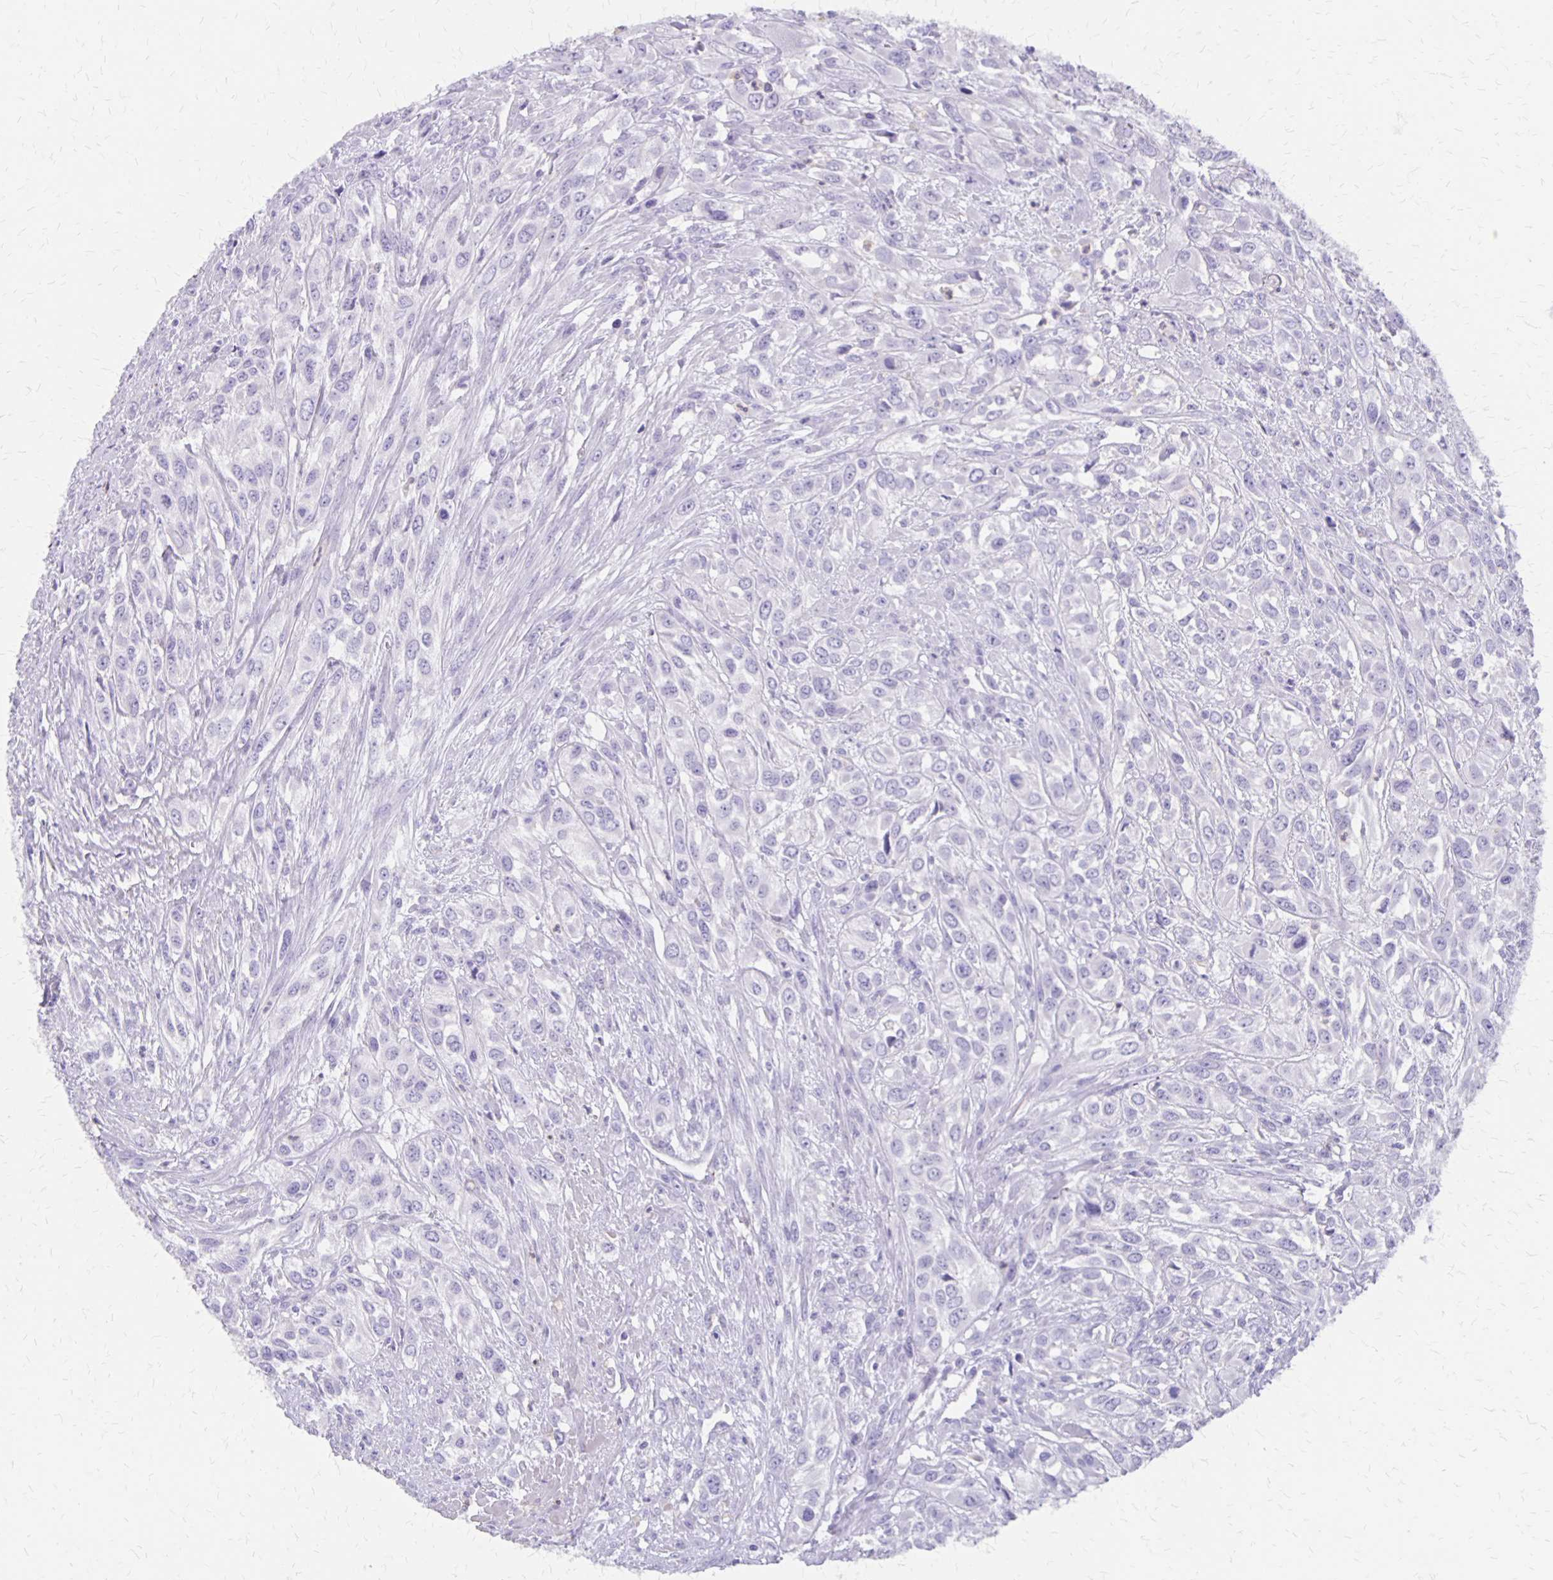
{"staining": {"intensity": "negative", "quantity": "none", "location": "none"}, "tissue": "urothelial cancer", "cell_type": "Tumor cells", "image_type": "cancer", "snomed": [{"axis": "morphology", "description": "Urothelial carcinoma, High grade"}, {"axis": "topography", "description": "Urinary bladder"}], "caption": "High magnification brightfield microscopy of high-grade urothelial carcinoma stained with DAB (brown) and counterstained with hematoxylin (blue): tumor cells show no significant staining.", "gene": "SEPTIN5", "patient": {"sex": "male", "age": 67}}